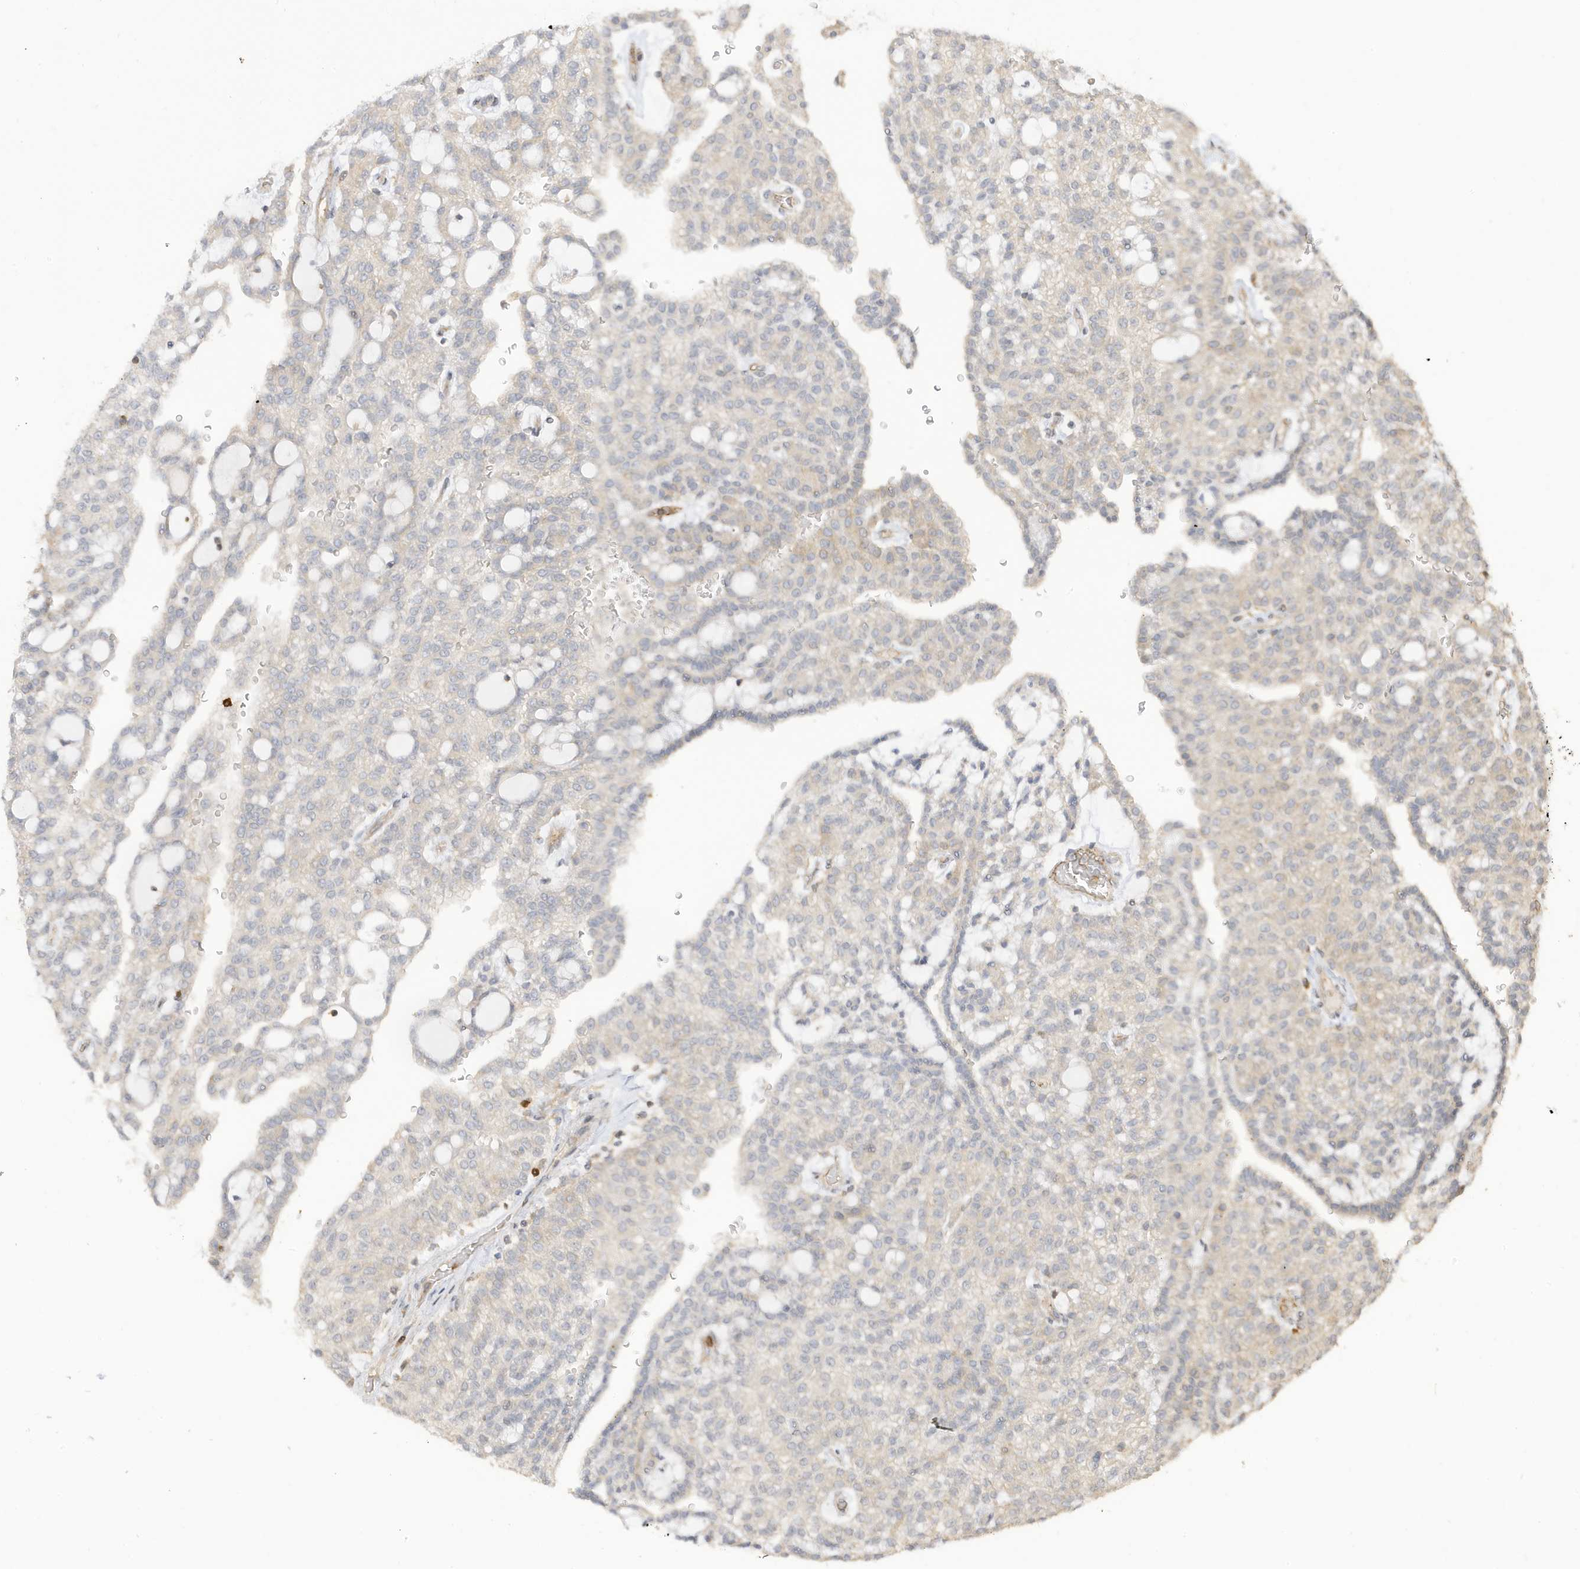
{"staining": {"intensity": "moderate", "quantity": "<25%", "location": "cytoplasmic/membranous"}, "tissue": "renal cancer", "cell_type": "Tumor cells", "image_type": "cancer", "snomed": [{"axis": "morphology", "description": "Adenocarcinoma, NOS"}, {"axis": "topography", "description": "Kidney"}], "caption": "There is low levels of moderate cytoplasmic/membranous positivity in tumor cells of renal cancer, as demonstrated by immunohistochemical staining (brown color).", "gene": "TAB3", "patient": {"sex": "male", "age": 63}}